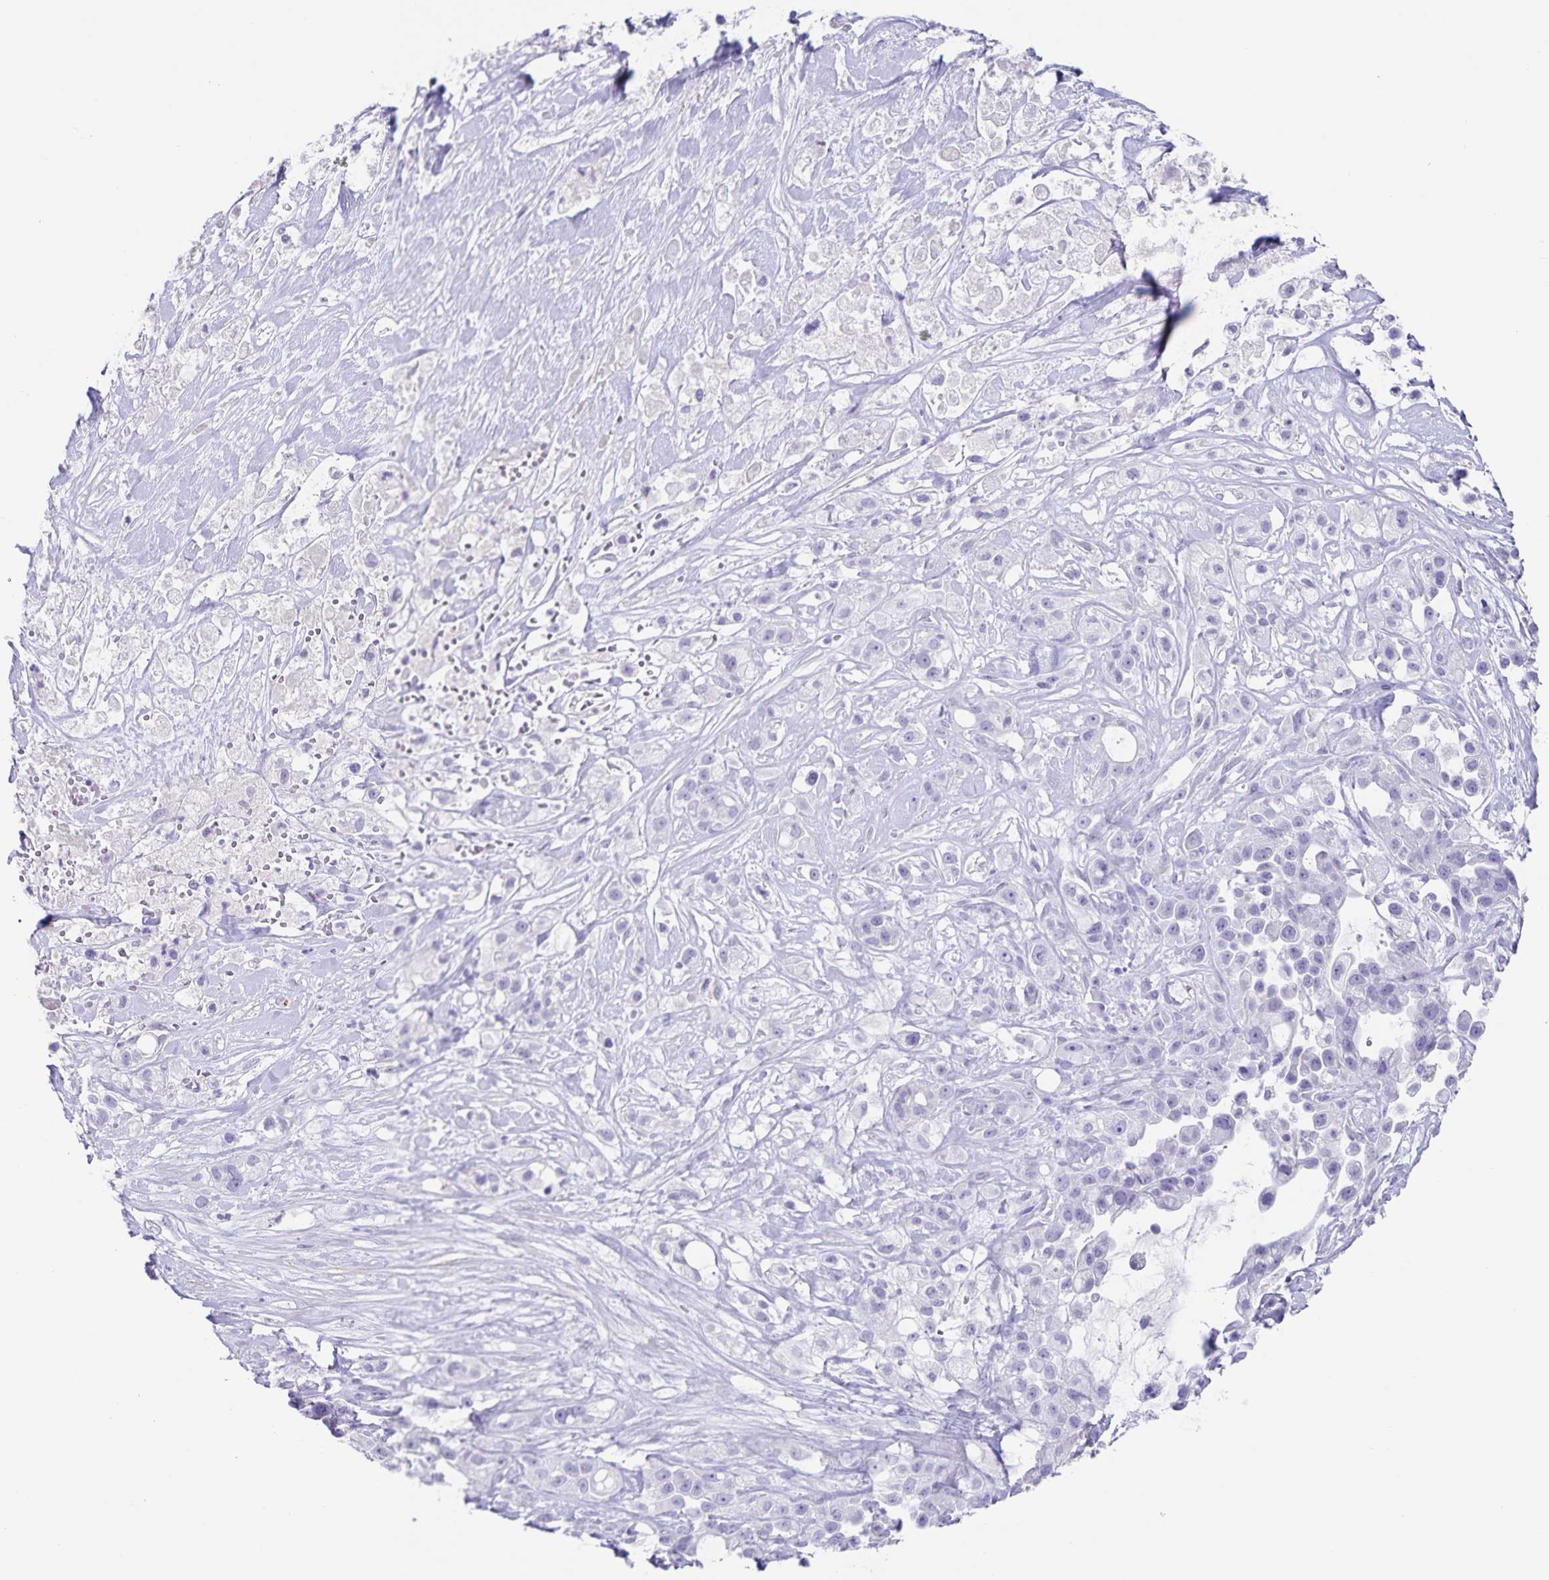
{"staining": {"intensity": "negative", "quantity": "none", "location": "none"}, "tissue": "pancreatic cancer", "cell_type": "Tumor cells", "image_type": "cancer", "snomed": [{"axis": "morphology", "description": "Adenocarcinoma, NOS"}, {"axis": "topography", "description": "Pancreas"}], "caption": "This histopathology image is of pancreatic adenocarcinoma stained with immunohistochemistry to label a protein in brown with the nuclei are counter-stained blue. There is no positivity in tumor cells.", "gene": "C11orf42", "patient": {"sex": "male", "age": 44}}